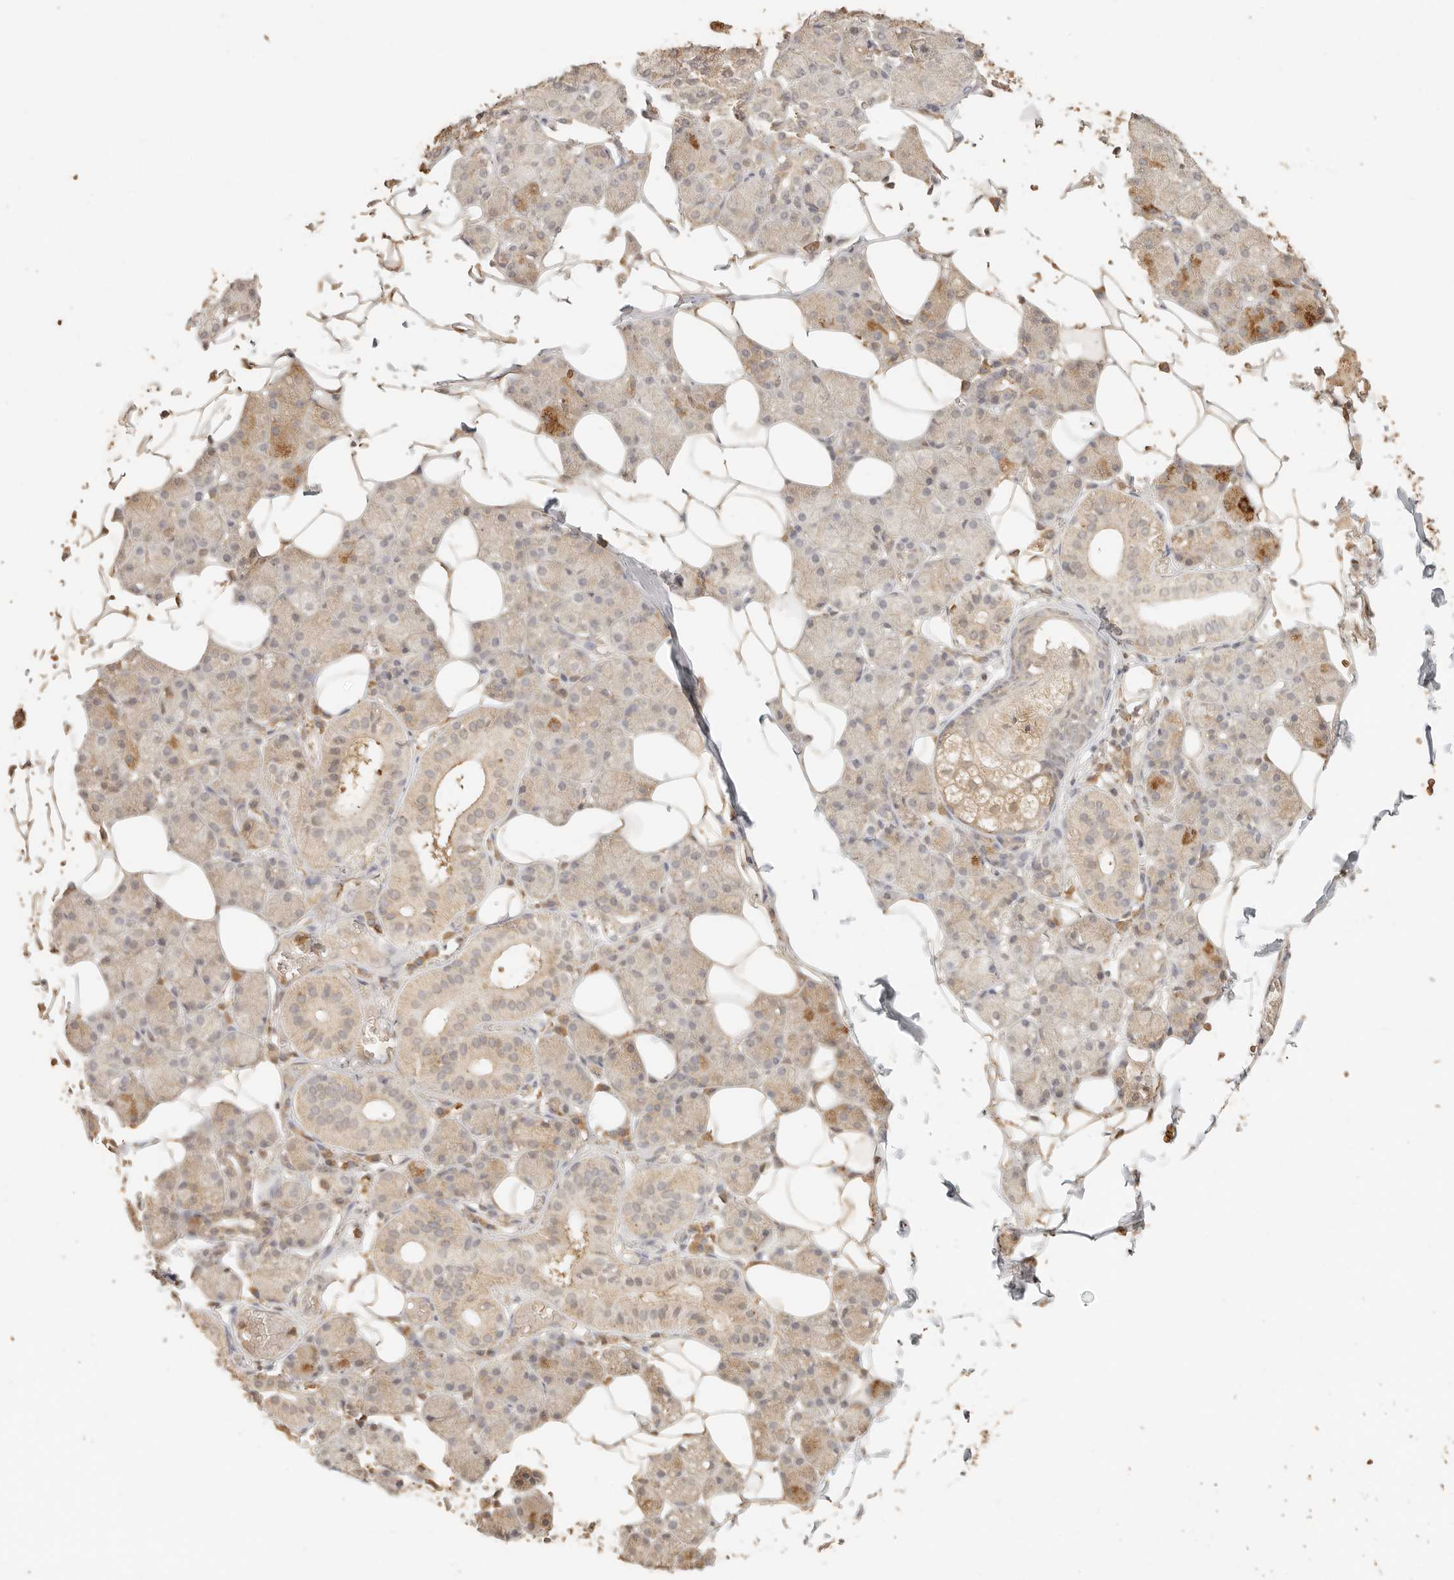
{"staining": {"intensity": "moderate", "quantity": "<25%", "location": "cytoplasmic/membranous"}, "tissue": "salivary gland", "cell_type": "Glandular cells", "image_type": "normal", "snomed": [{"axis": "morphology", "description": "Normal tissue, NOS"}, {"axis": "topography", "description": "Salivary gland"}], "caption": "Approximately <25% of glandular cells in benign salivary gland reveal moderate cytoplasmic/membranous protein staining as visualized by brown immunohistochemical staining.", "gene": "INTS11", "patient": {"sex": "female", "age": 33}}